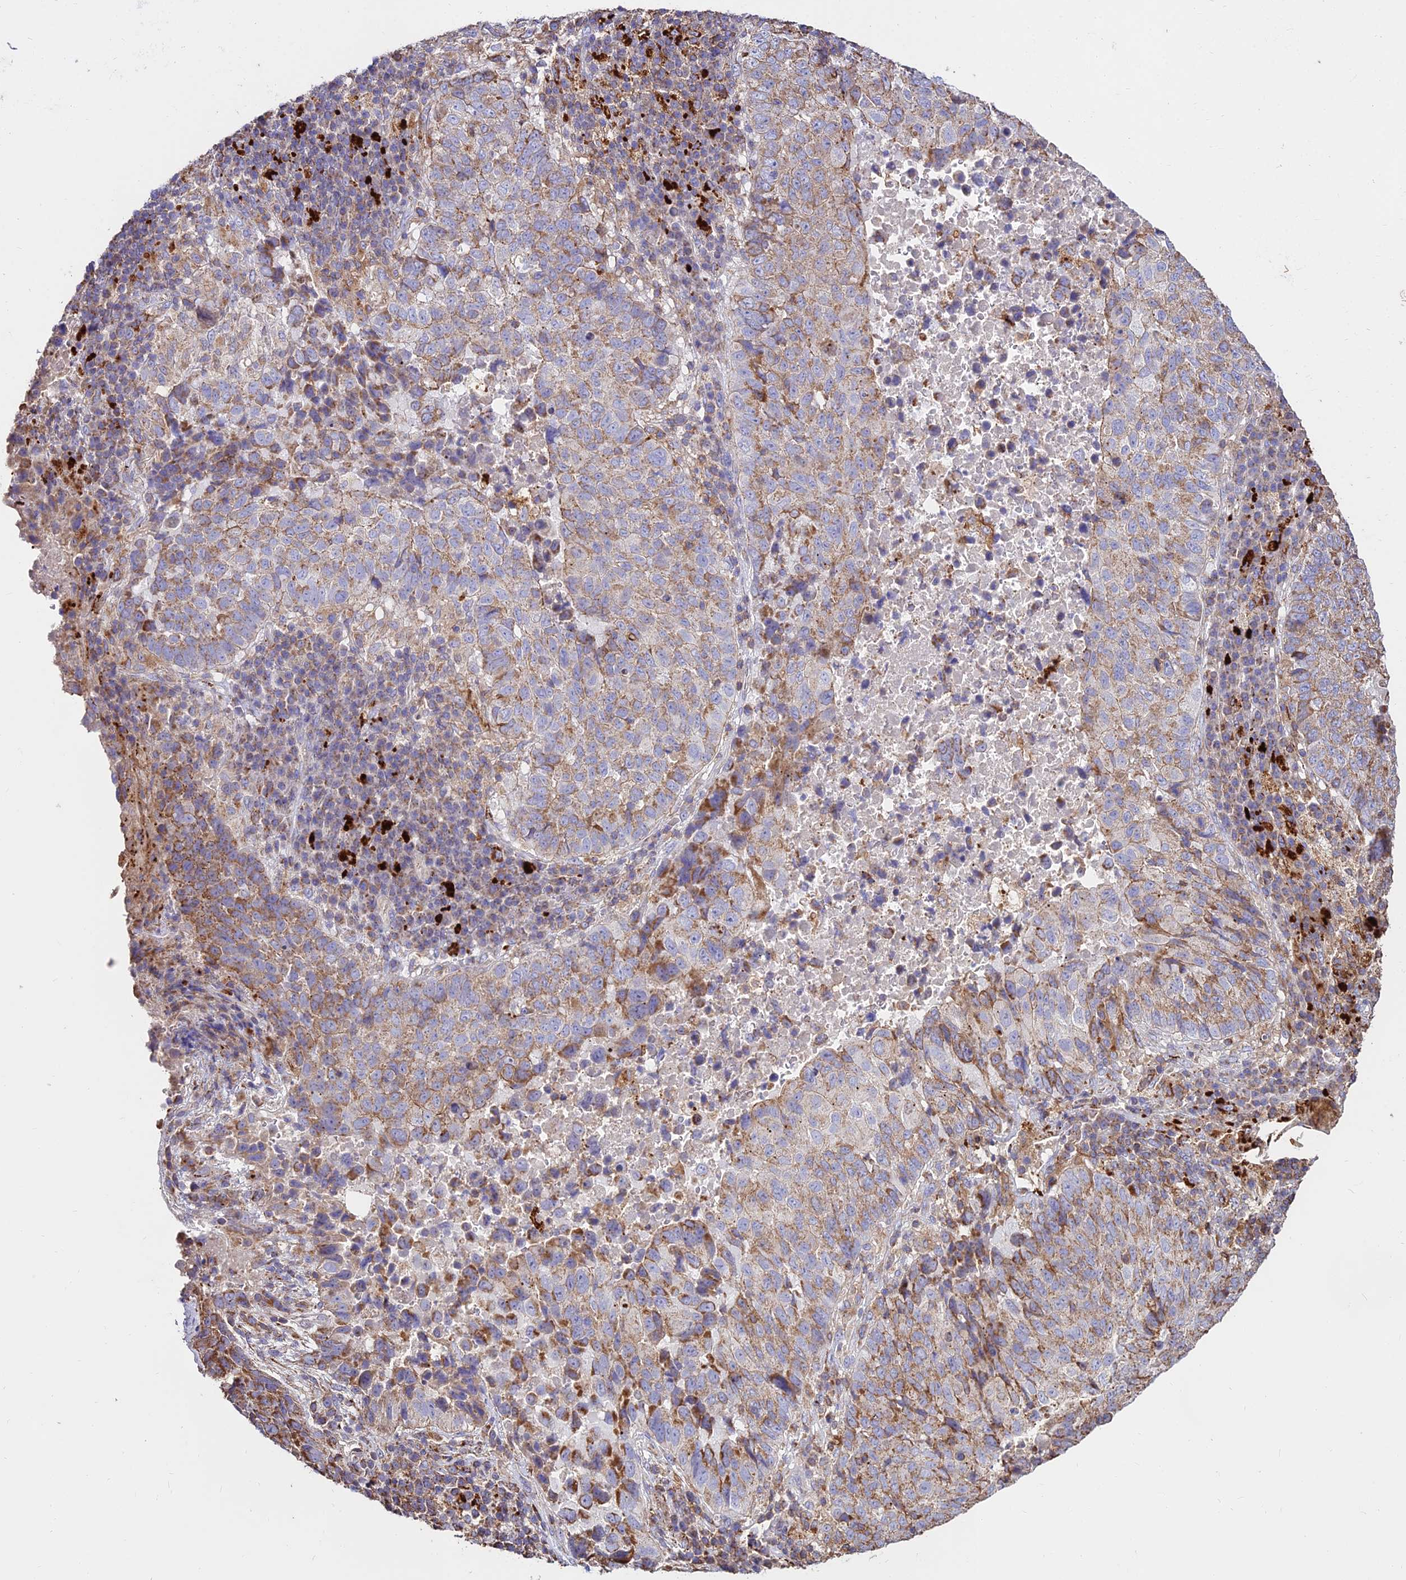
{"staining": {"intensity": "moderate", "quantity": "25%-75%", "location": "cytoplasmic/membranous"}, "tissue": "lung cancer", "cell_type": "Tumor cells", "image_type": "cancer", "snomed": [{"axis": "morphology", "description": "Squamous cell carcinoma, NOS"}, {"axis": "topography", "description": "Lung"}], "caption": "DAB immunohistochemical staining of human squamous cell carcinoma (lung) reveals moderate cytoplasmic/membranous protein positivity in approximately 25%-75% of tumor cells.", "gene": "PNLIPRP3", "patient": {"sex": "male", "age": 73}}